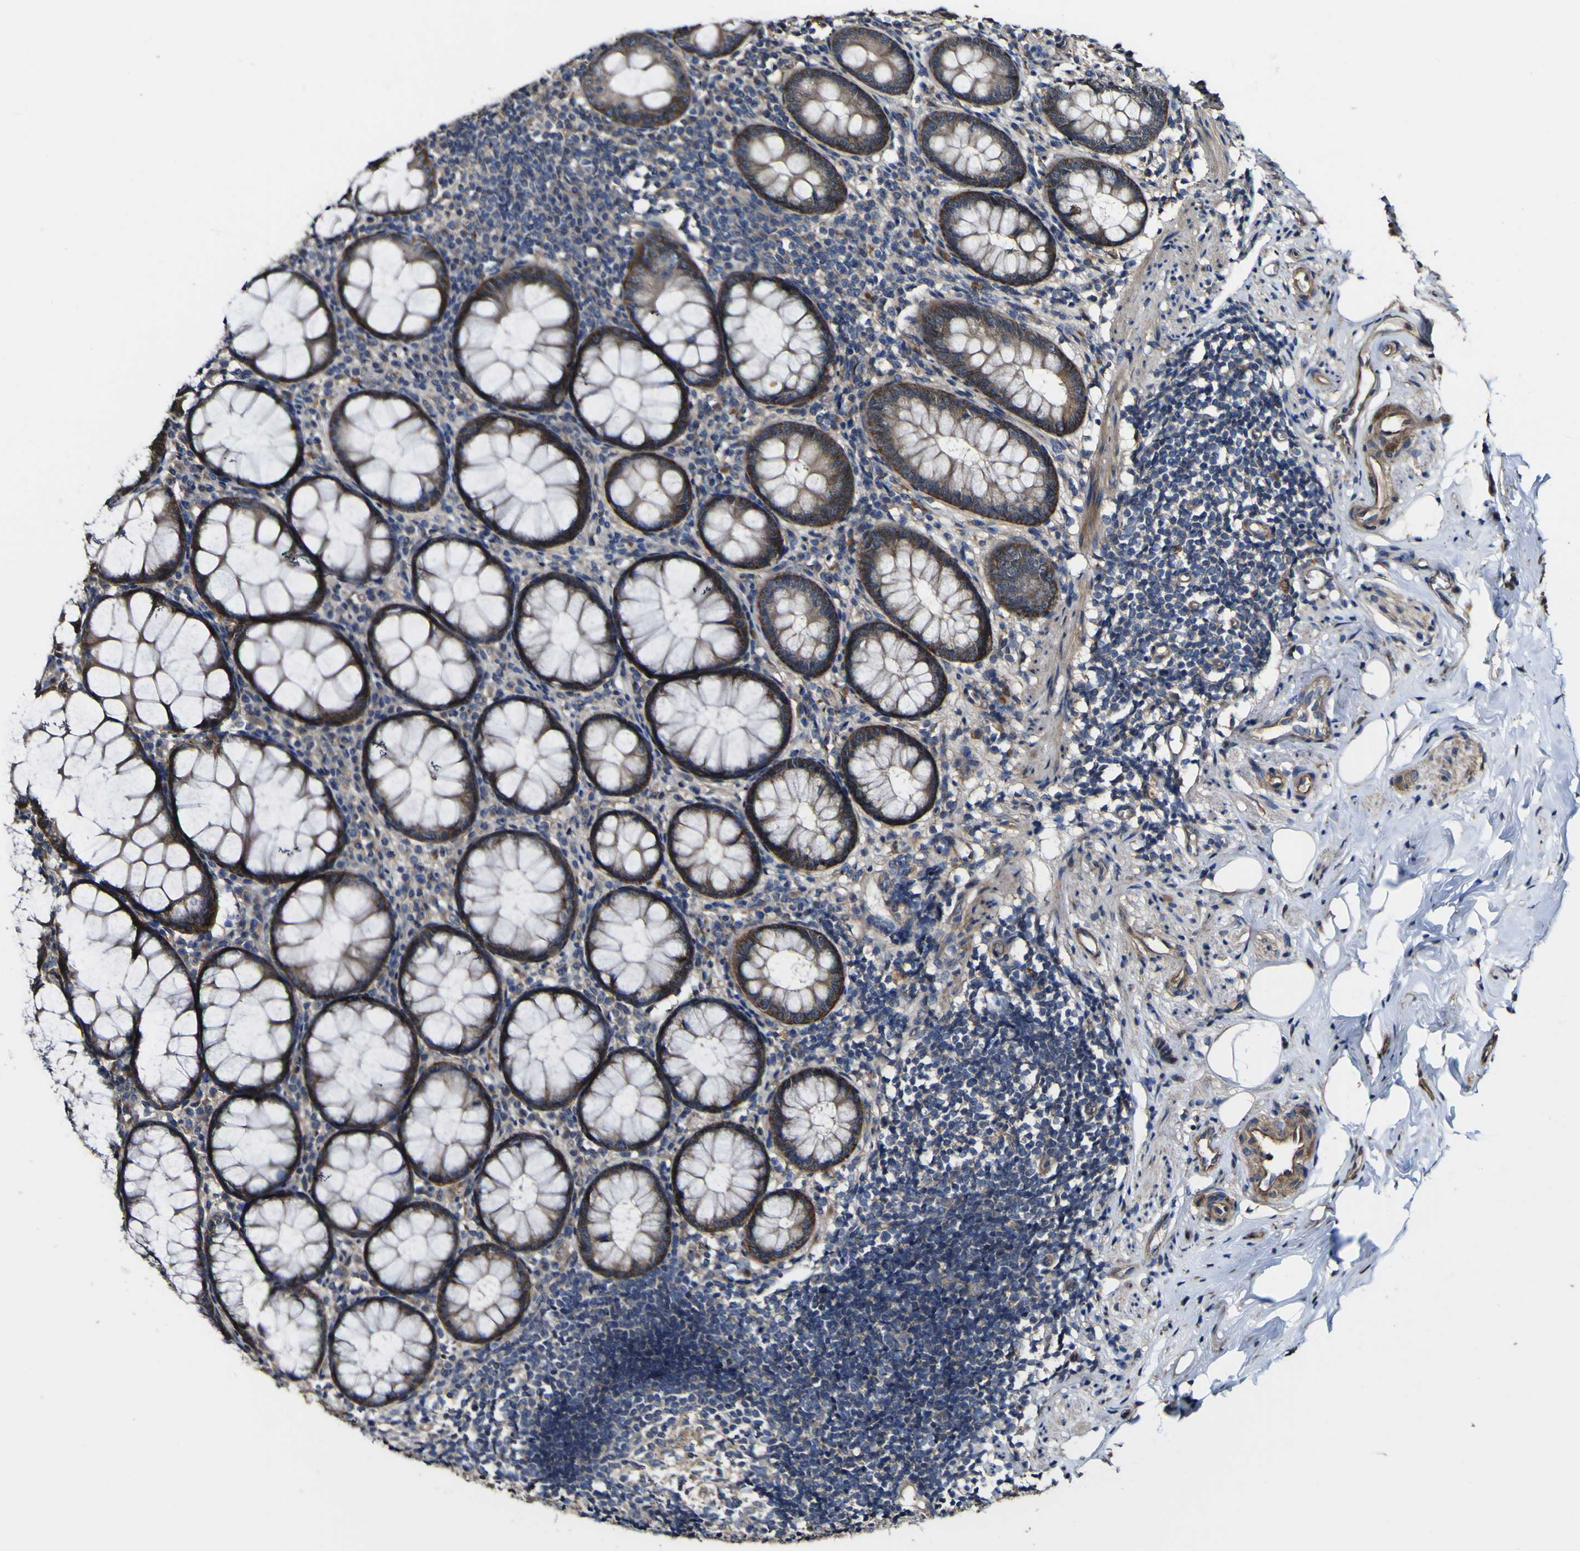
{"staining": {"intensity": "strong", "quantity": ">75%", "location": "cytoplasmic/membranous"}, "tissue": "appendix", "cell_type": "Glandular cells", "image_type": "normal", "snomed": [{"axis": "morphology", "description": "Normal tissue, NOS"}, {"axis": "topography", "description": "Appendix"}], "caption": "IHC of benign appendix reveals high levels of strong cytoplasmic/membranous staining in approximately >75% of glandular cells.", "gene": "NAALADL2", "patient": {"sex": "female", "age": 77}}